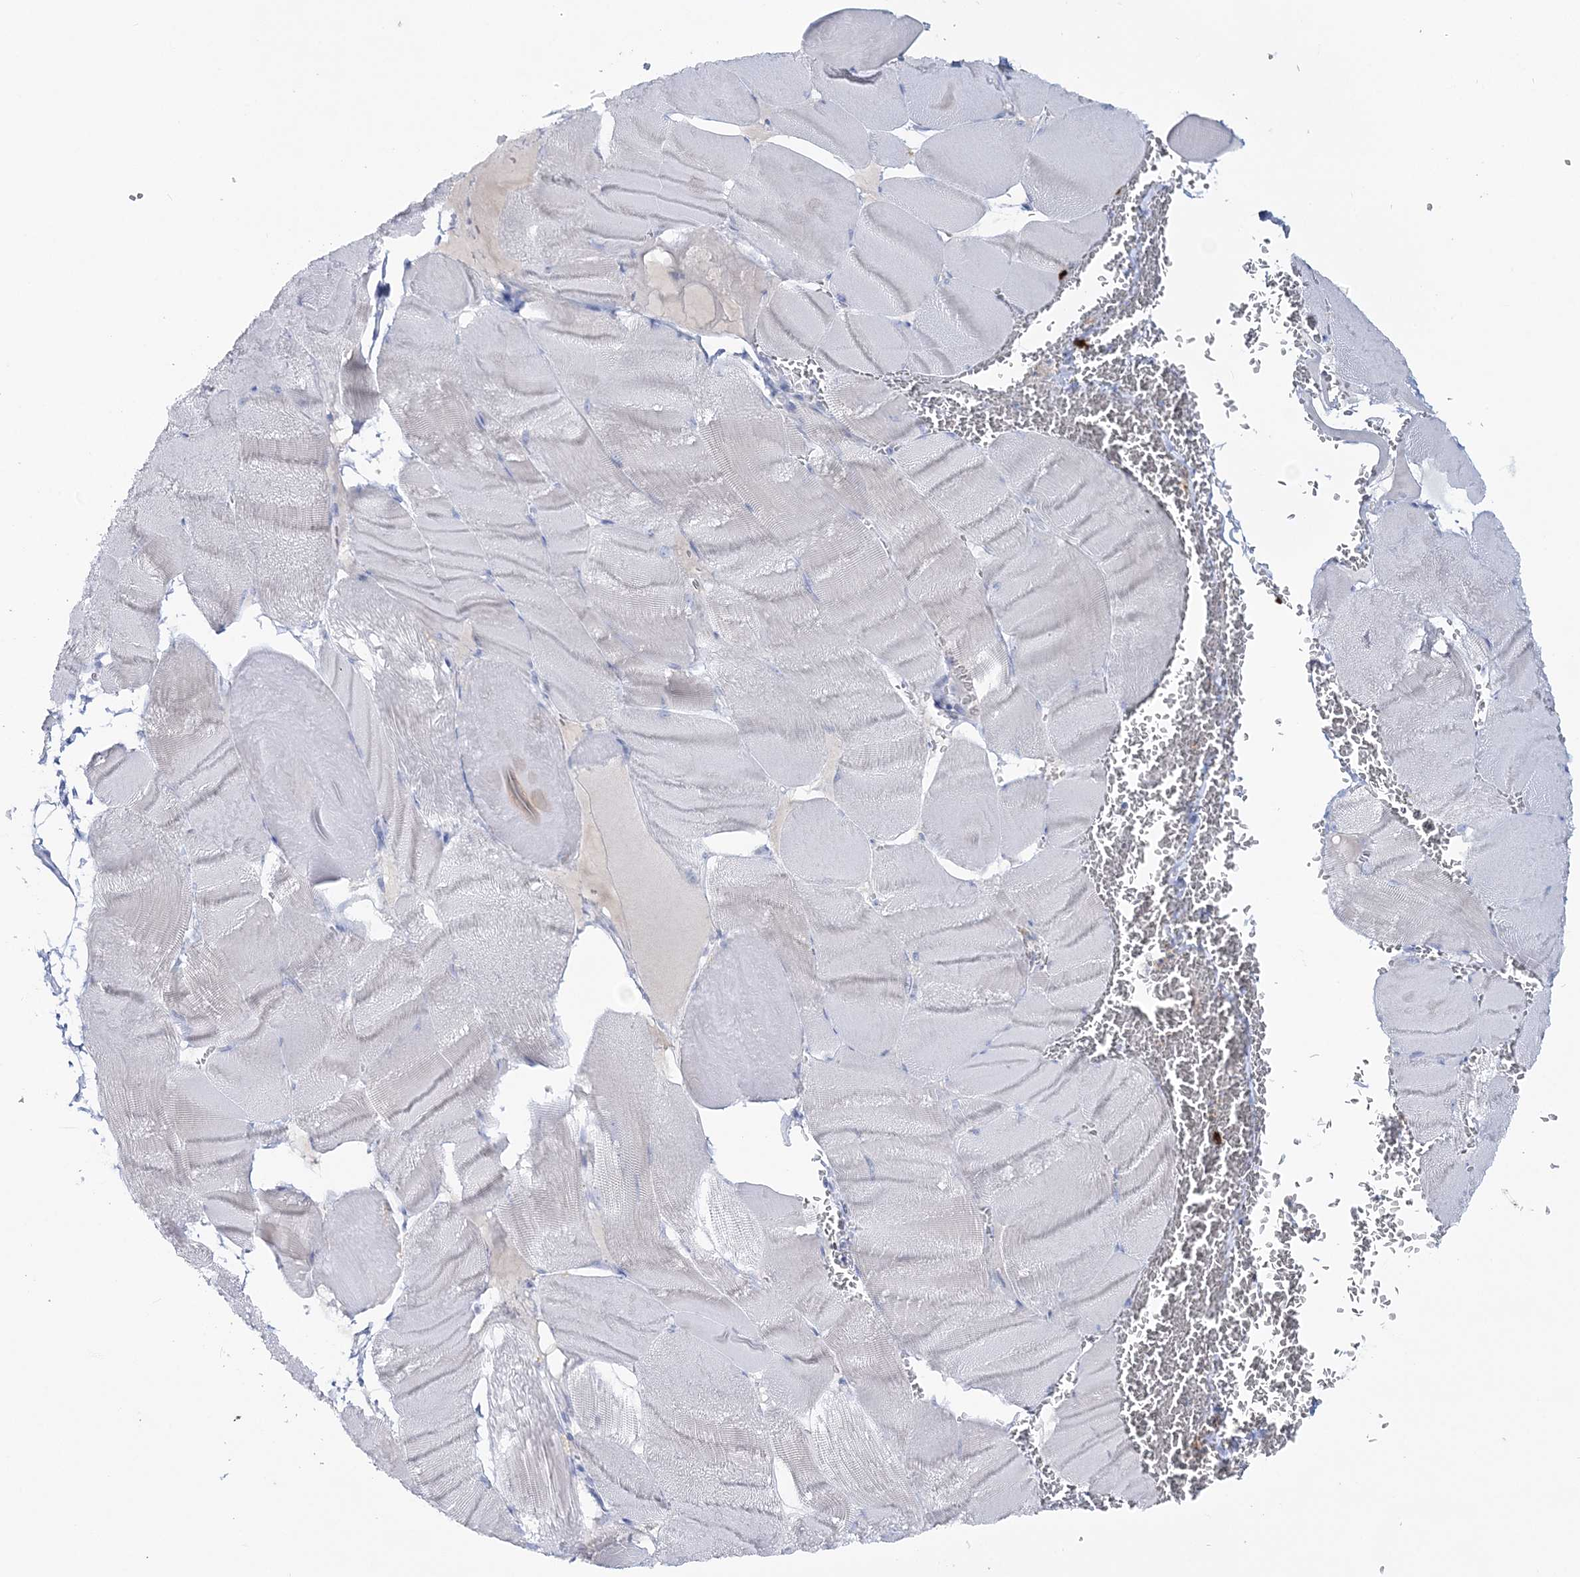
{"staining": {"intensity": "negative", "quantity": "none", "location": "none"}, "tissue": "skeletal muscle", "cell_type": "Myocytes", "image_type": "normal", "snomed": [{"axis": "morphology", "description": "Normal tissue, NOS"}, {"axis": "morphology", "description": "Basal cell carcinoma"}, {"axis": "topography", "description": "Skeletal muscle"}], "caption": "Skeletal muscle was stained to show a protein in brown. There is no significant staining in myocytes. (Brightfield microscopy of DAB (3,3'-diaminobenzidine) IHC at high magnification).", "gene": "WDSUB1", "patient": {"sex": "female", "age": 64}}